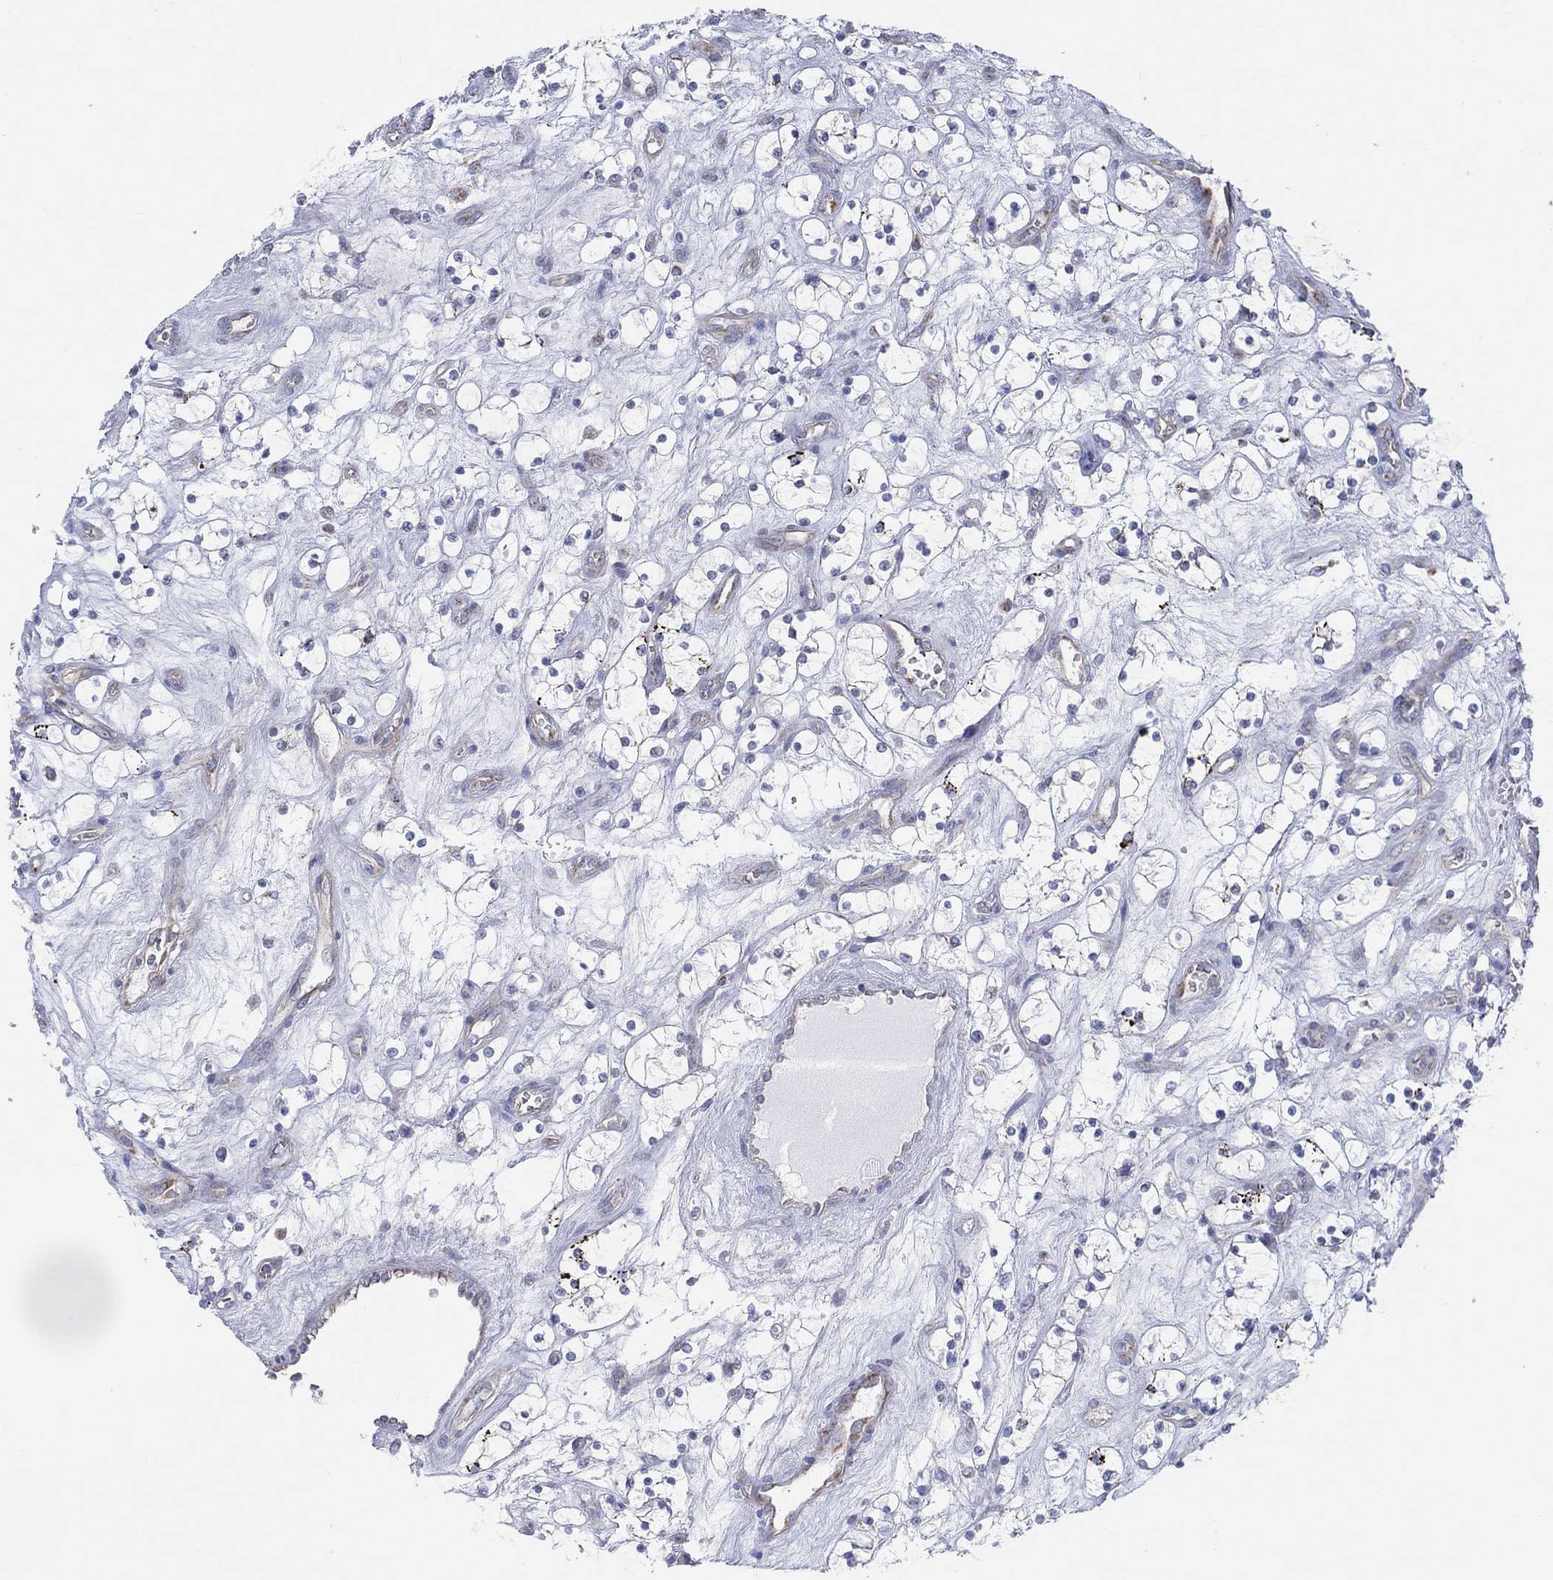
{"staining": {"intensity": "negative", "quantity": "none", "location": "none"}, "tissue": "renal cancer", "cell_type": "Tumor cells", "image_type": "cancer", "snomed": [{"axis": "morphology", "description": "Adenocarcinoma, NOS"}, {"axis": "topography", "description": "Kidney"}], "caption": "This is a histopathology image of immunohistochemistry (IHC) staining of renal cancer, which shows no staining in tumor cells.", "gene": "INA", "patient": {"sex": "female", "age": 69}}